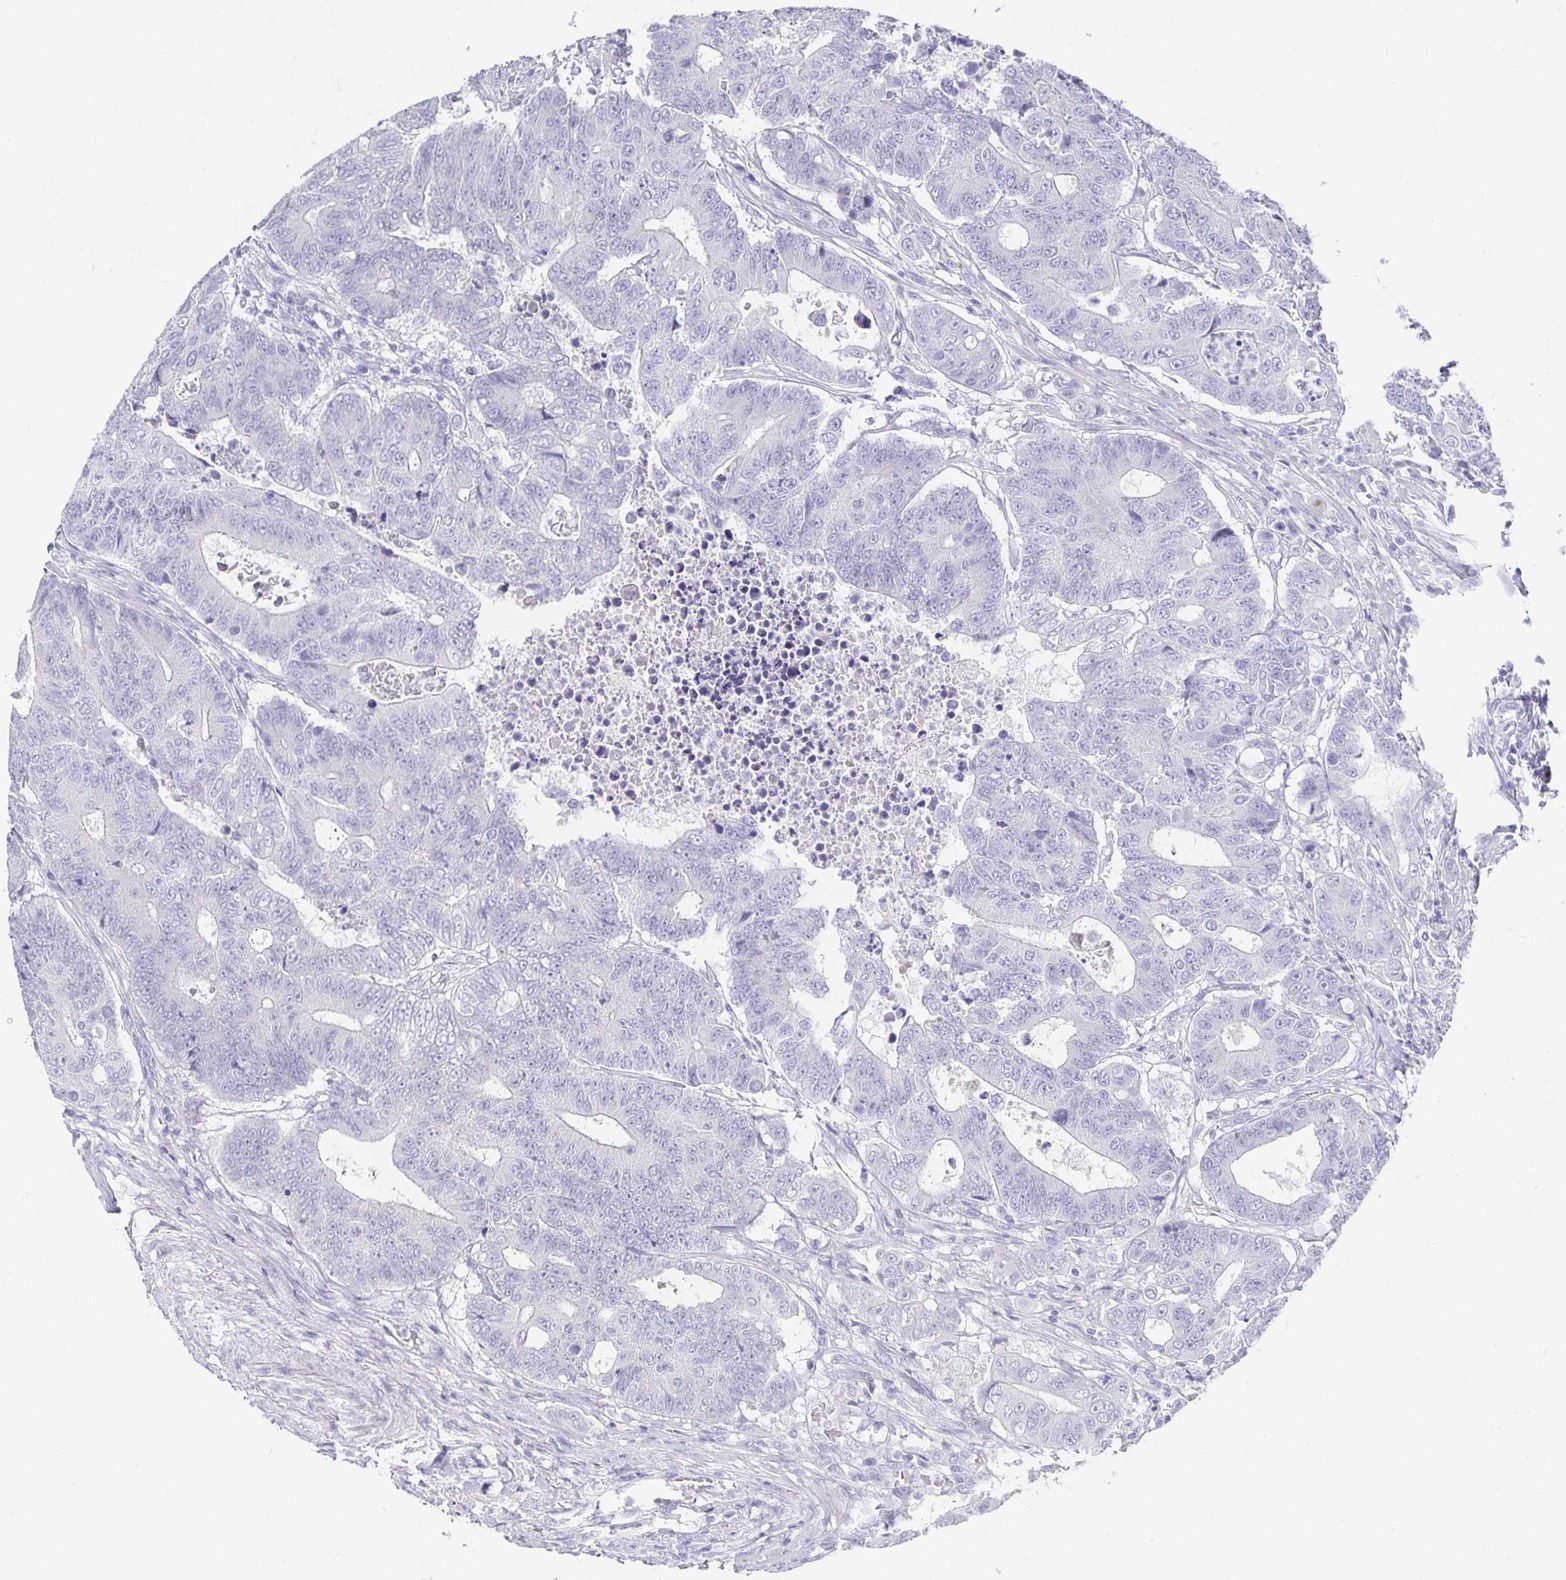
{"staining": {"intensity": "negative", "quantity": "none", "location": "none"}, "tissue": "colorectal cancer", "cell_type": "Tumor cells", "image_type": "cancer", "snomed": [{"axis": "morphology", "description": "Adenocarcinoma, NOS"}, {"axis": "topography", "description": "Colon"}], "caption": "Tumor cells show no significant expression in colorectal cancer (adenocarcinoma).", "gene": "CHGA", "patient": {"sex": "female", "age": 48}}